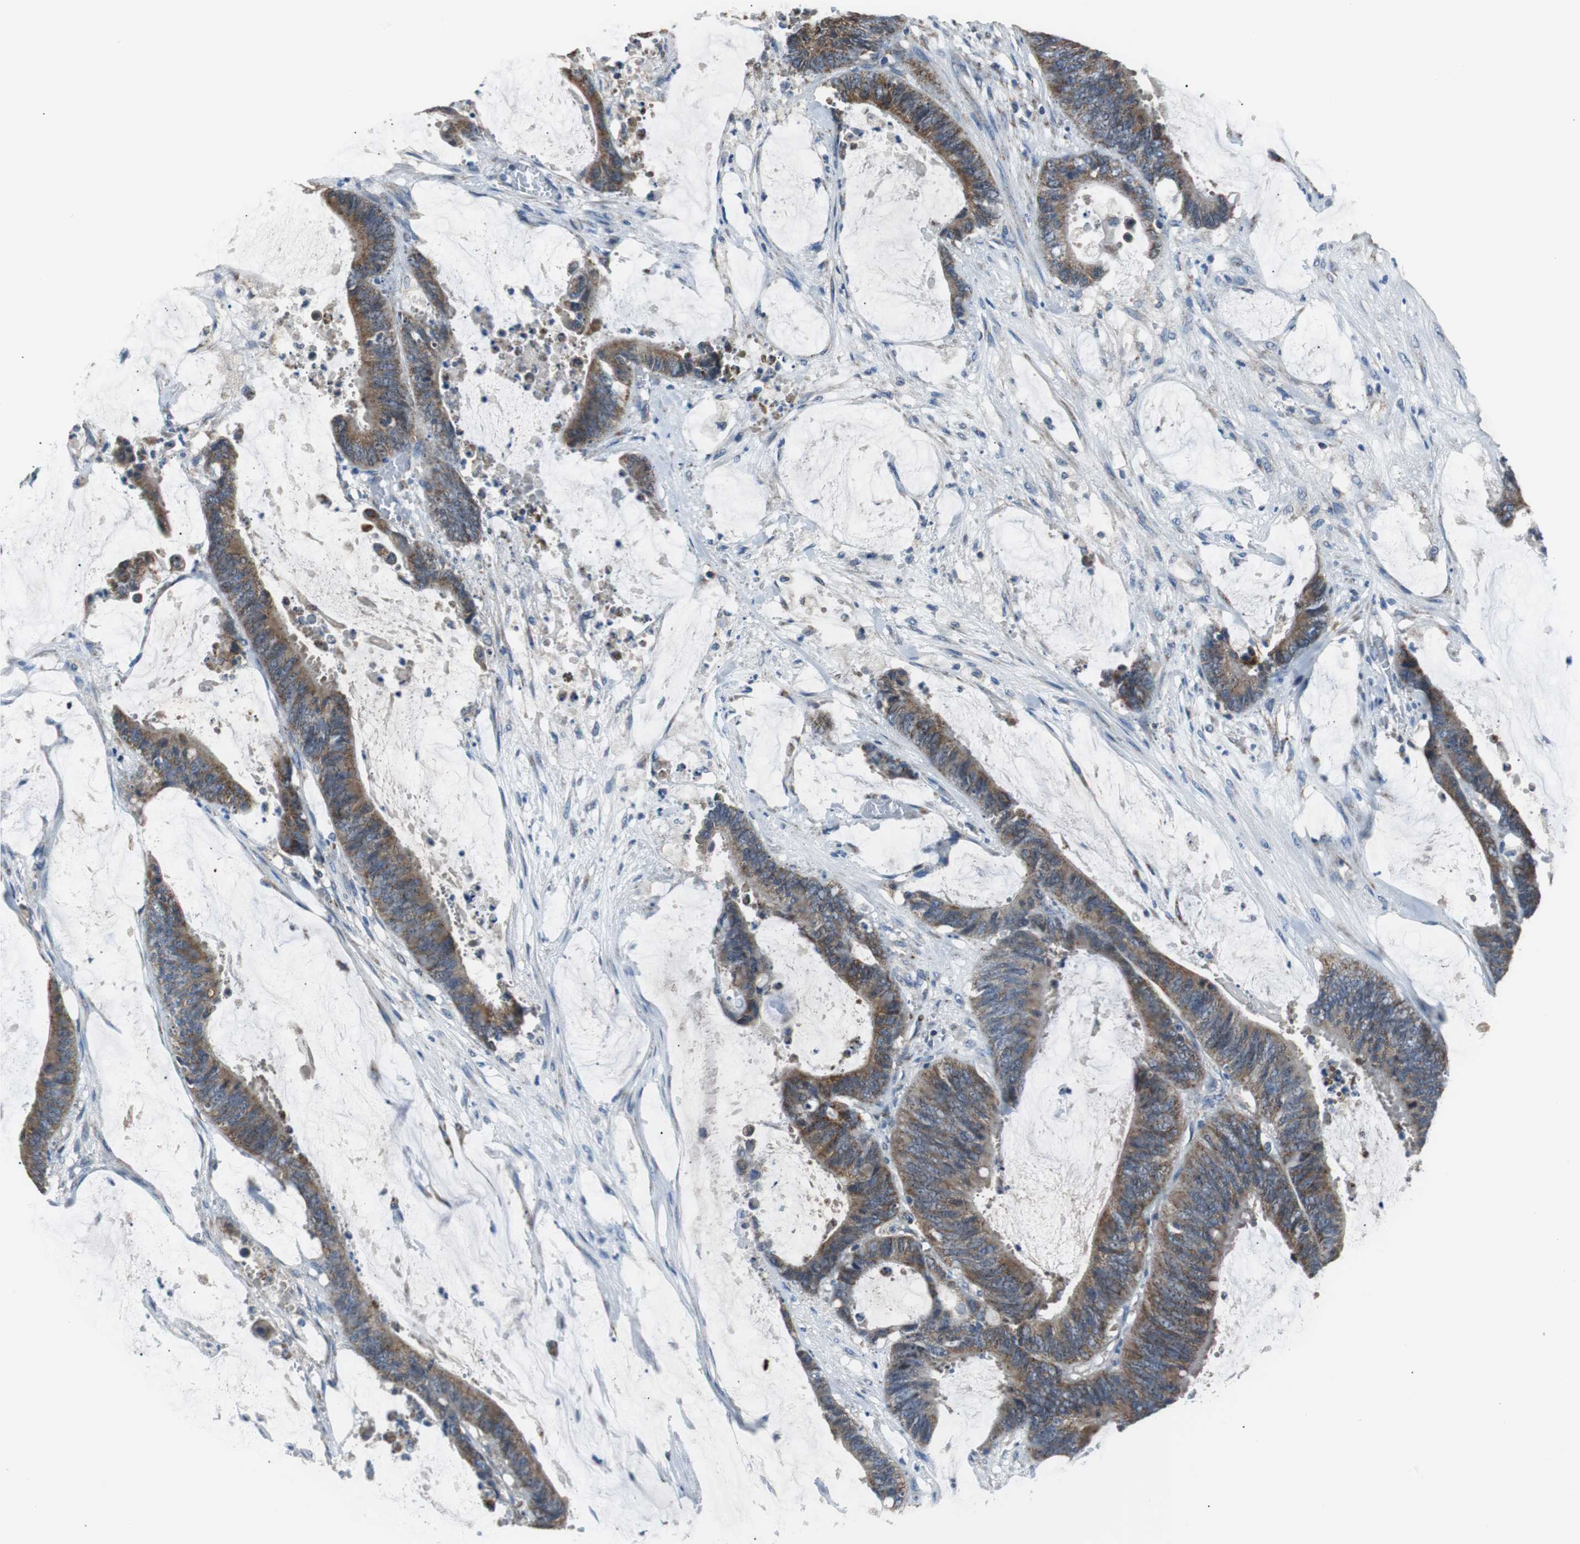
{"staining": {"intensity": "strong", "quantity": ">75%", "location": "cytoplasmic/membranous"}, "tissue": "colorectal cancer", "cell_type": "Tumor cells", "image_type": "cancer", "snomed": [{"axis": "morphology", "description": "Adenocarcinoma, NOS"}, {"axis": "topography", "description": "Rectum"}], "caption": "The photomicrograph displays a brown stain indicating the presence of a protein in the cytoplasmic/membranous of tumor cells in colorectal adenocarcinoma.", "gene": "PITRM1", "patient": {"sex": "female", "age": 66}}